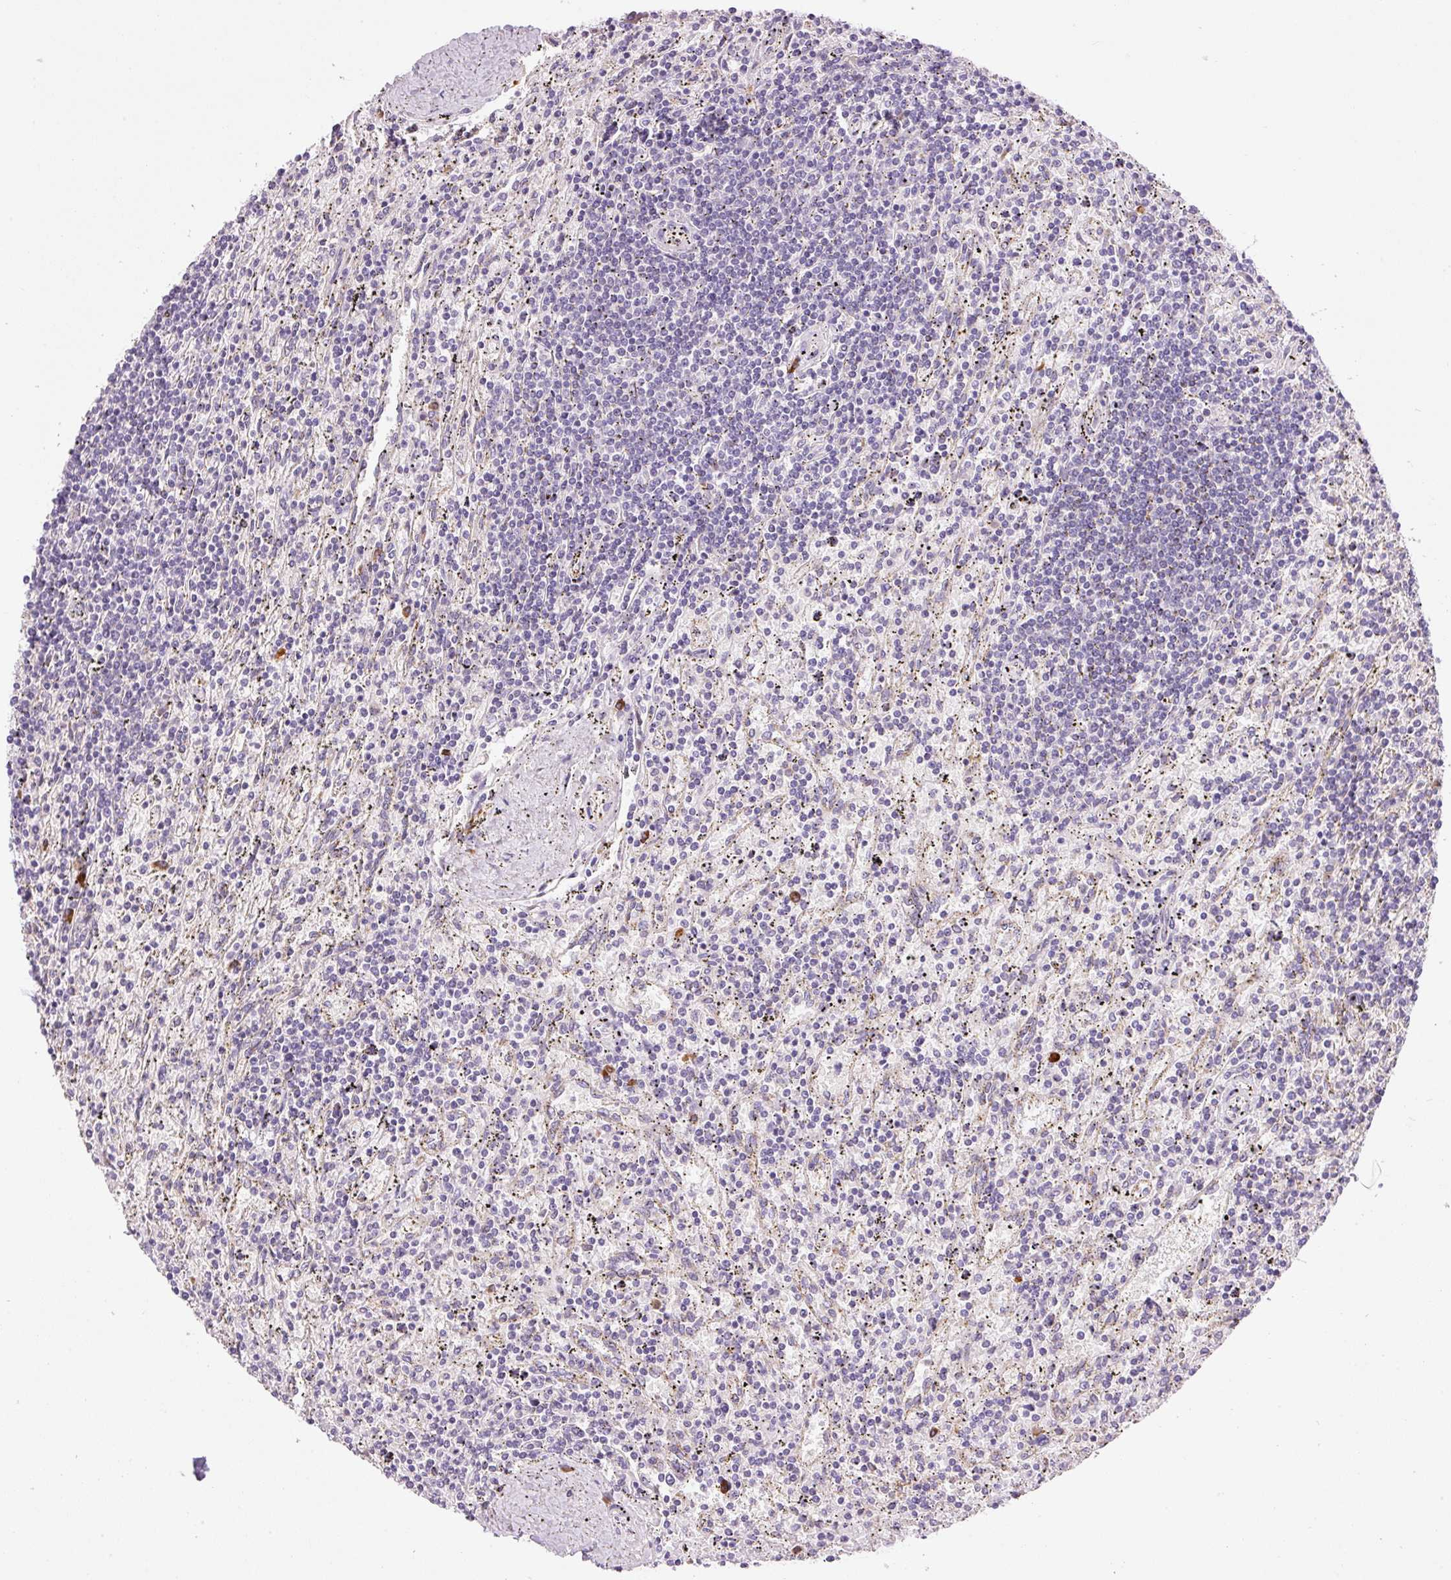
{"staining": {"intensity": "negative", "quantity": "none", "location": "none"}, "tissue": "lymphoma", "cell_type": "Tumor cells", "image_type": "cancer", "snomed": [{"axis": "morphology", "description": "Malignant lymphoma, non-Hodgkin's type, Low grade"}, {"axis": "topography", "description": "Spleen"}], "caption": "IHC histopathology image of neoplastic tissue: human lymphoma stained with DAB shows no significant protein expression in tumor cells.", "gene": "PNPLA5", "patient": {"sex": "male", "age": 76}}